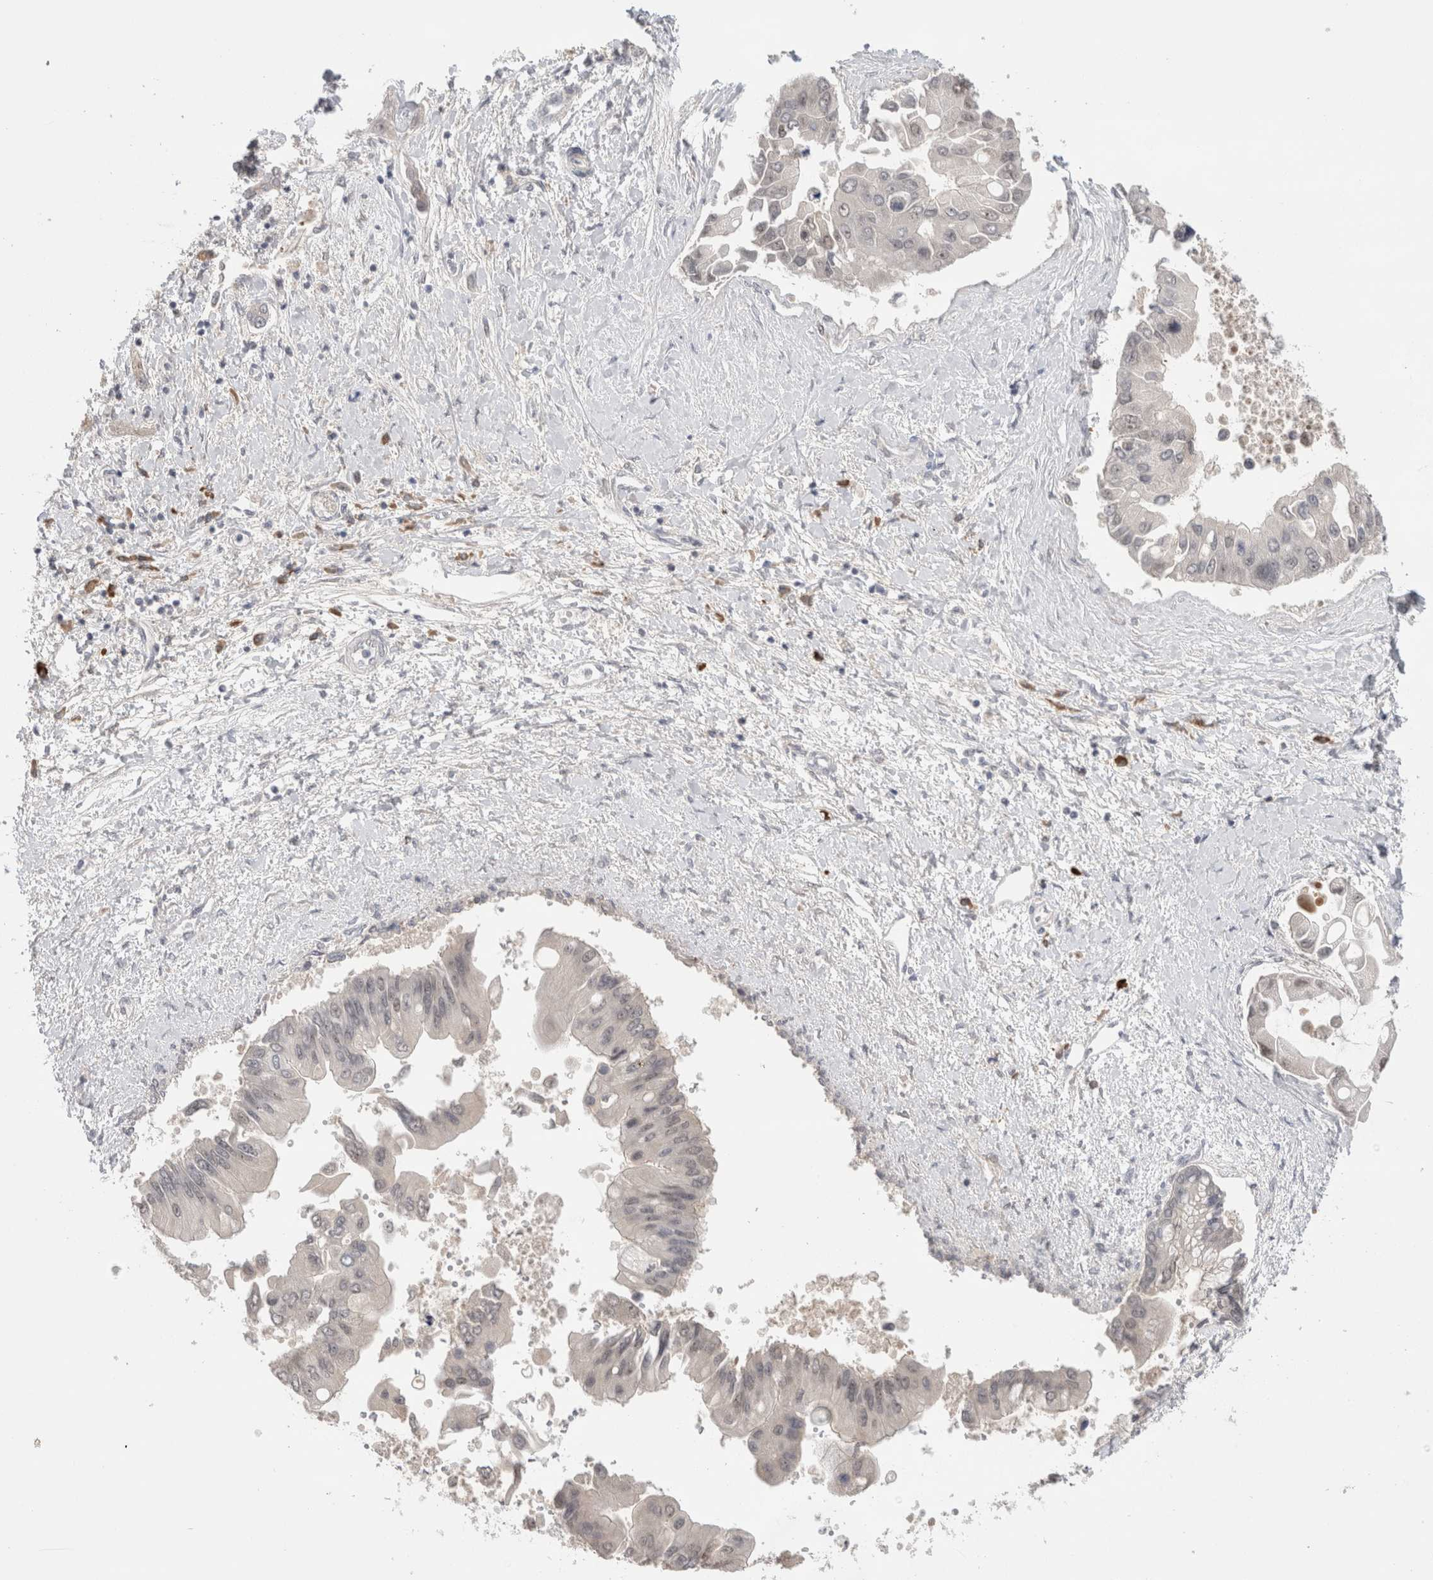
{"staining": {"intensity": "negative", "quantity": "none", "location": "none"}, "tissue": "liver cancer", "cell_type": "Tumor cells", "image_type": "cancer", "snomed": [{"axis": "morphology", "description": "Cholangiocarcinoma"}, {"axis": "topography", "description": "Liver"}], "caption": "Tumor cells are negative for brown protein staining in liver cancer (cholangiocarcinoma).", "gene": "ZNF24", "patient": {"sex": "male", "age": 50}}